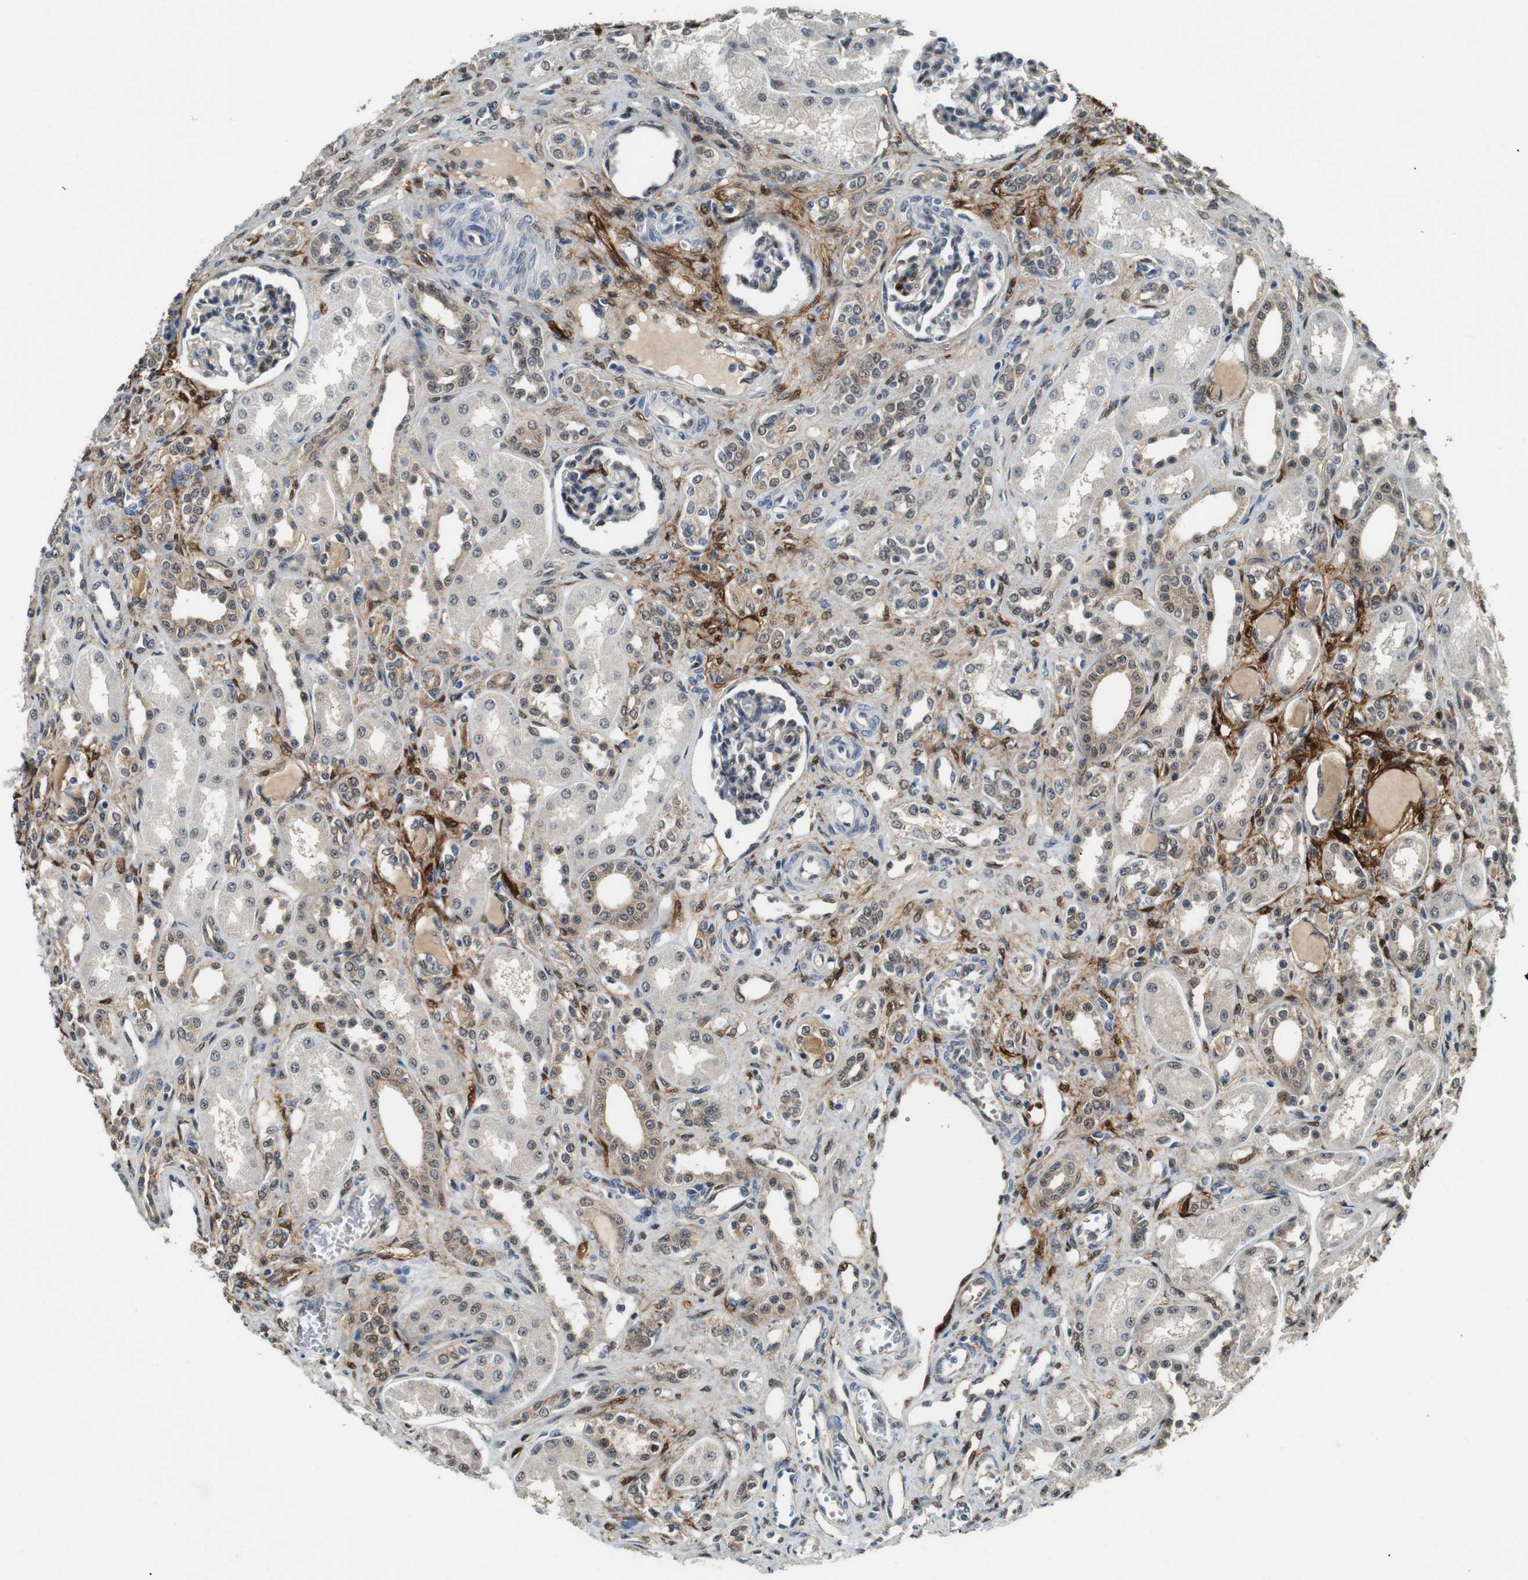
{"staining": {"intensity": "weak", "quantity": "25%-75%", "location": "cytoplasmic/membranous,nuclear"}, "tissue": "kidney", "cell_type": "Cells in glomeruli", "image_type": "normal", "snomed": [{"axis": "morphology", "description": "Normal tissue, NOS"}, {"axis": "topography", "description": "Kidney"}], "caption": "Immunohistochemical staining of normal human kidney reveals 25%-75% levels of weak cytoplasmic/membranous,nuclear protein positivity in approximately 25%-75% of cells in glomeruli. (brown staining indicates protein expression, while blue staining denotes nuclei).", "gene": "LXN", "patient": {"sex": "male", "age": 7}}